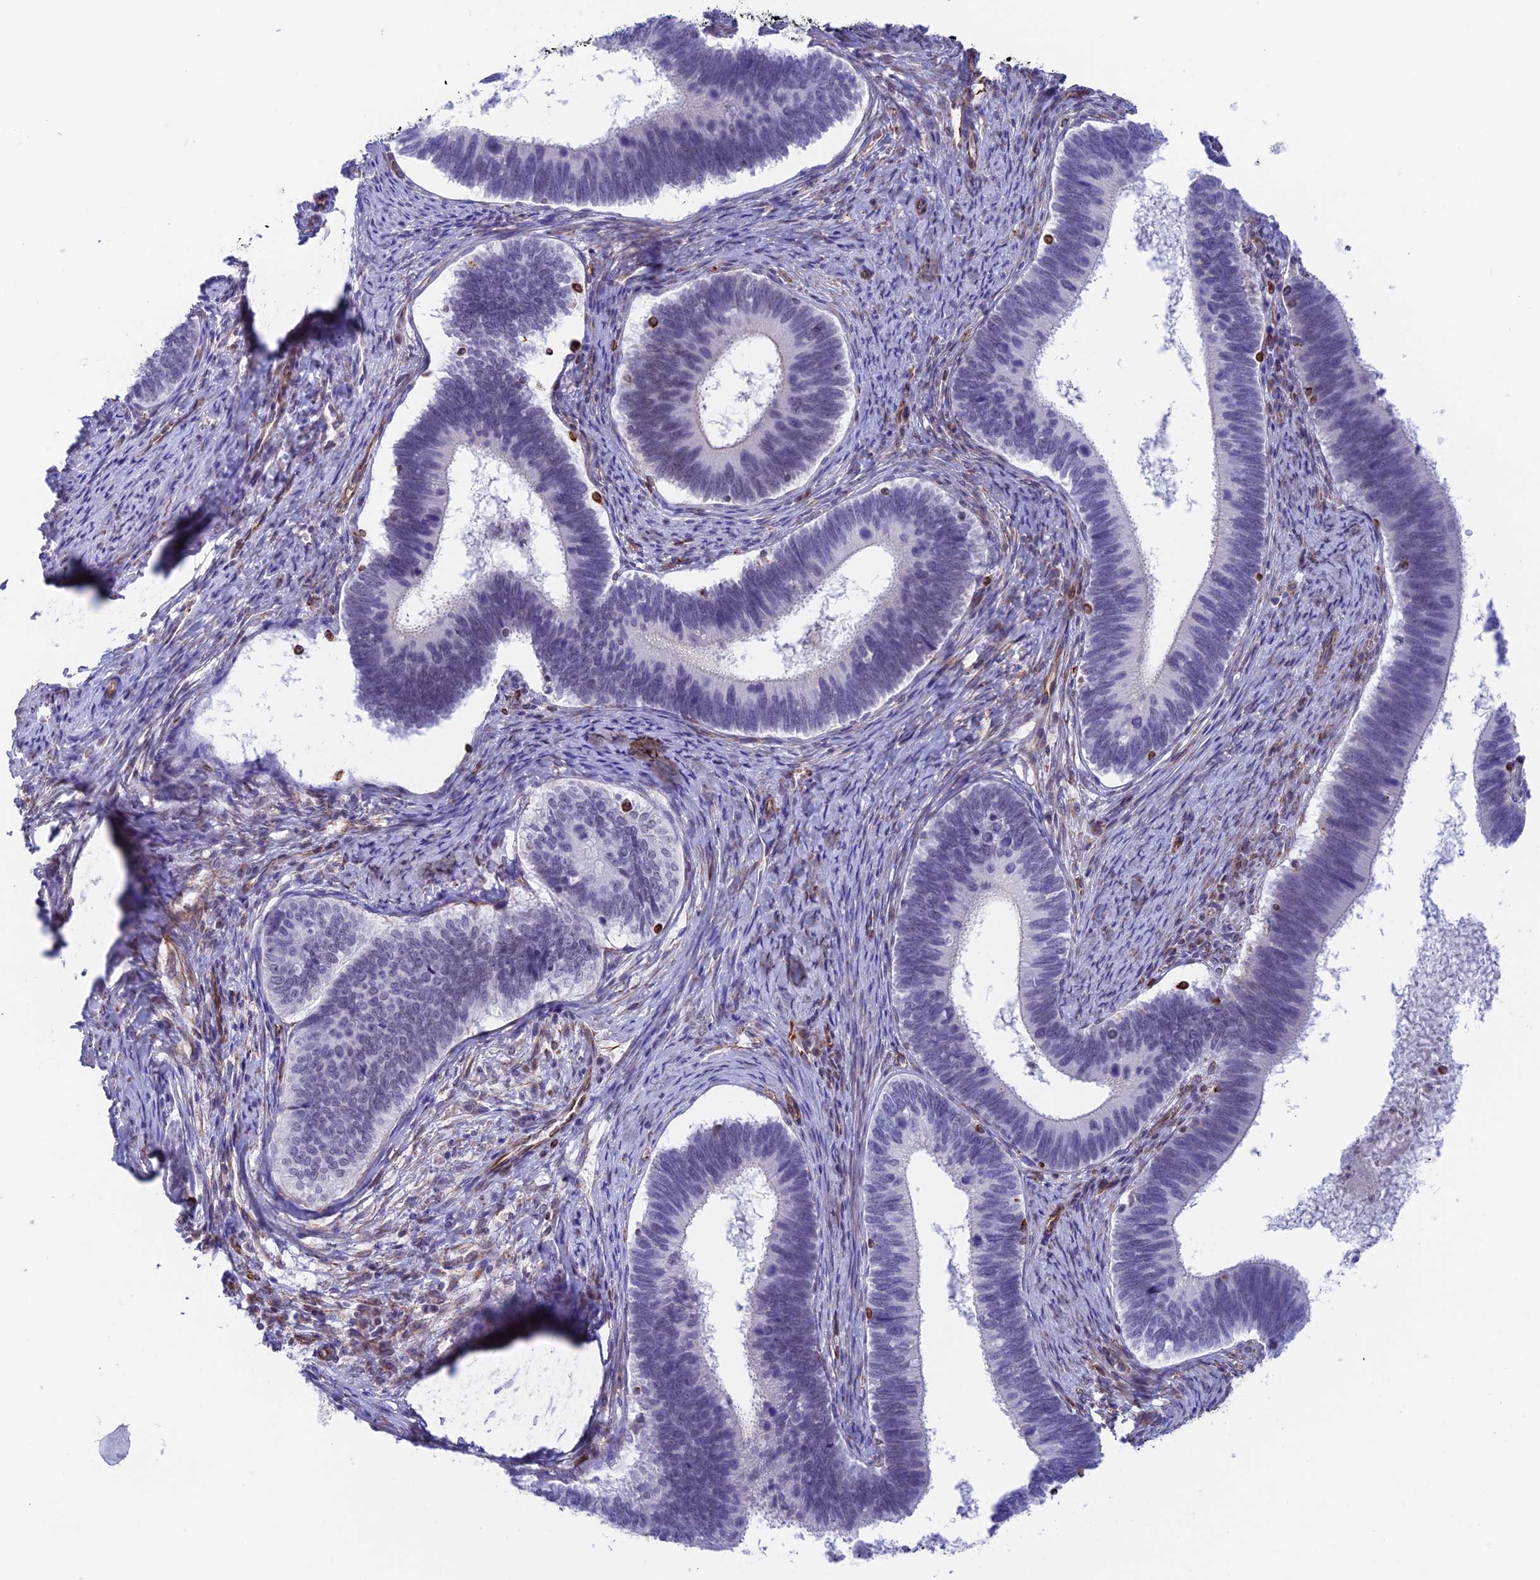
{"staining": {"intensity": "negative", "quantity": "none", "location": "none"}, "tissue": "cervical cancer", "cell_type": "Tumor cells", "image_type": "cancer", "snomed": [{"axis": "morphology", "description": "Adenocarcinoma, NOS"}, {"axis": "topography", "description": "Cervix"}], "caption": "This histopathology image is of cervical cancer stained with immunohistochemistry to label a protein in brown with the nuclei are counter-stained blue. There is no staining in tumor cells.", "gene": "ZNF652", "patient": {"sex": "female", "age": 42}}